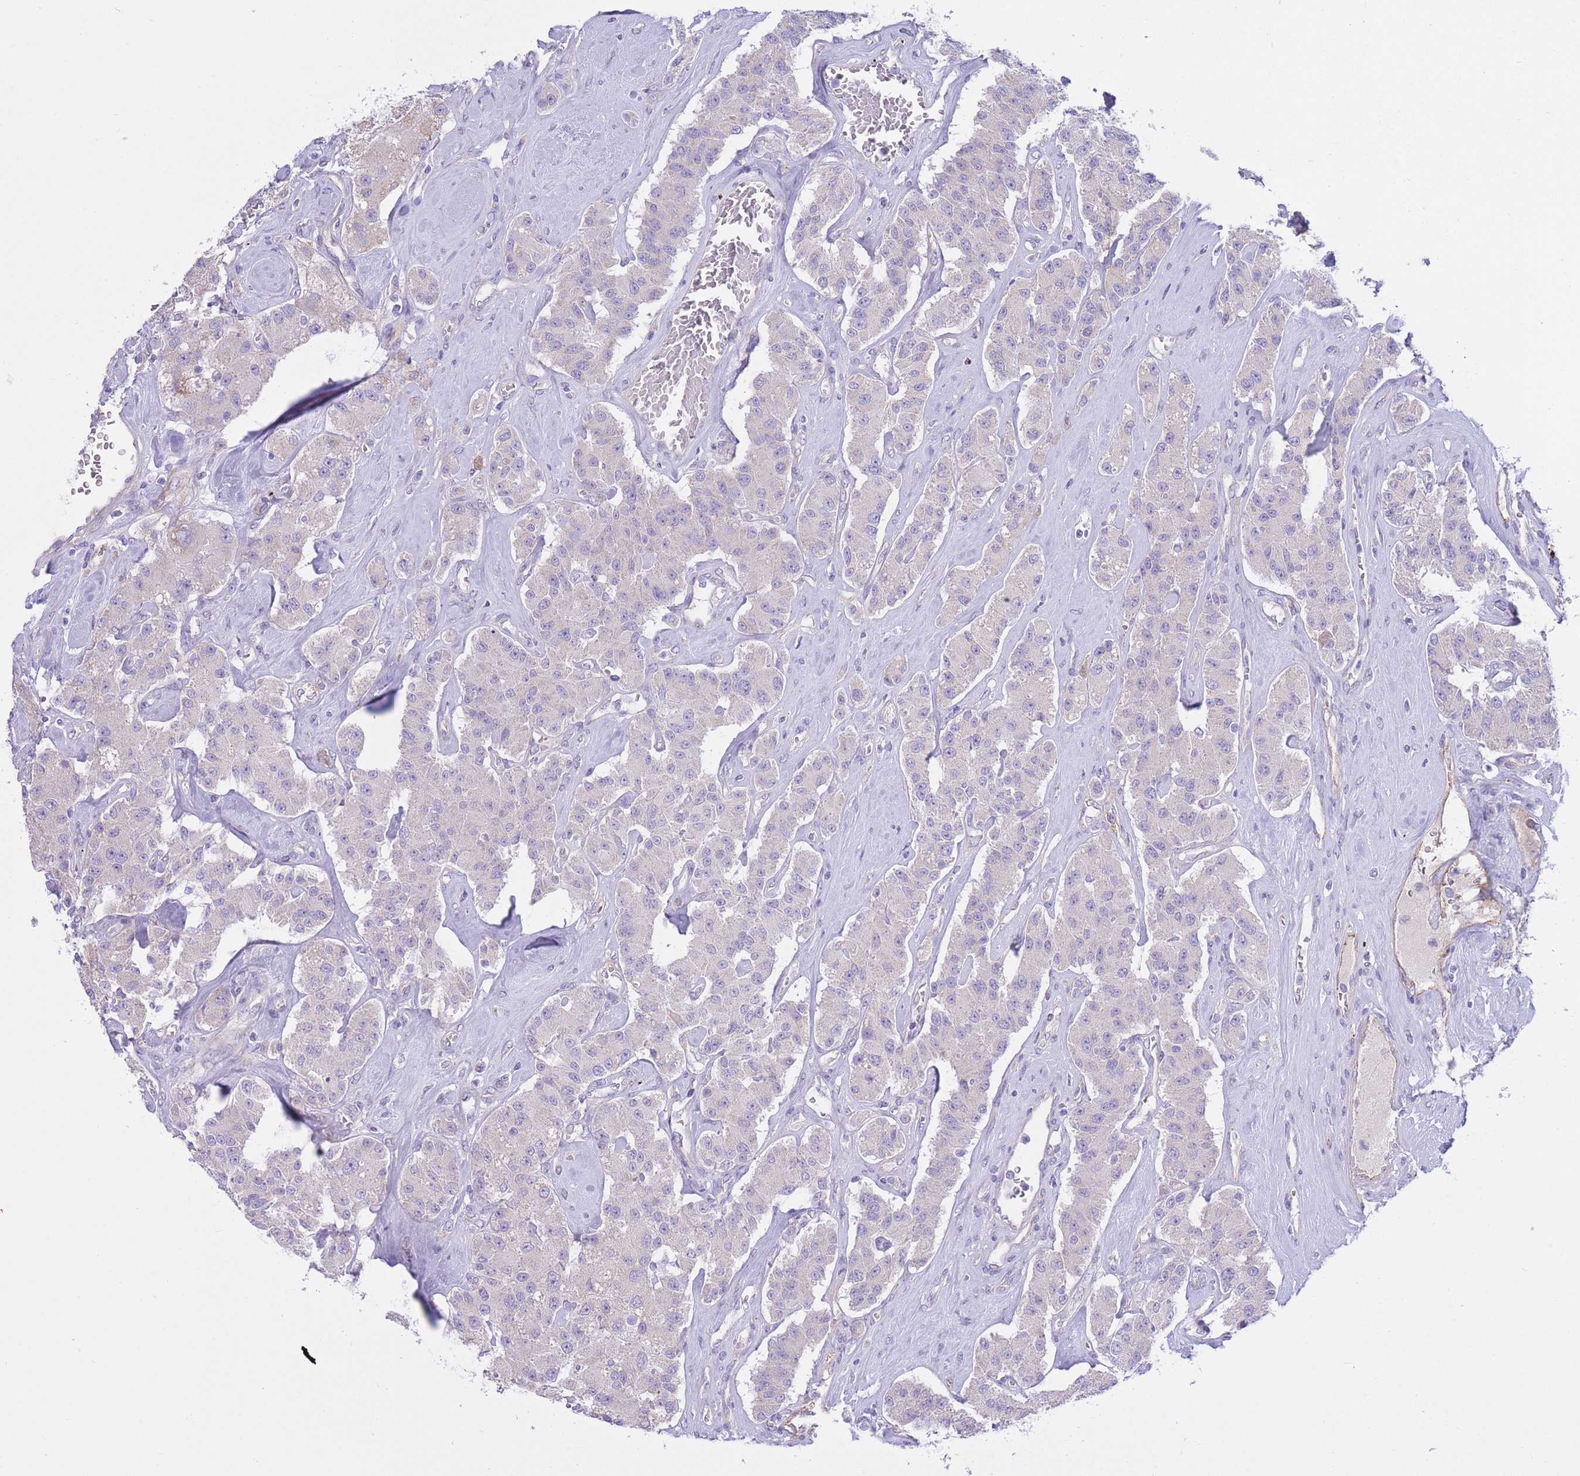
{"staining": {"intensity": "negative", "quantity": "none", "location": "none"}, "tissue": "carcinoid", "cell_type": "Tumor cells", "image_type": "cancer", "snomed": [{"axis": "morphology", "description": "Carcinoid, malignant, NOS"}, {"axis": "topography", "description": "Pancreas"}], "caption": "Tumor cells show no significant protein positivity in carcinoid (malignant).", "gene": "PGM1", "patient": {"sex": "male", "age": 41}}